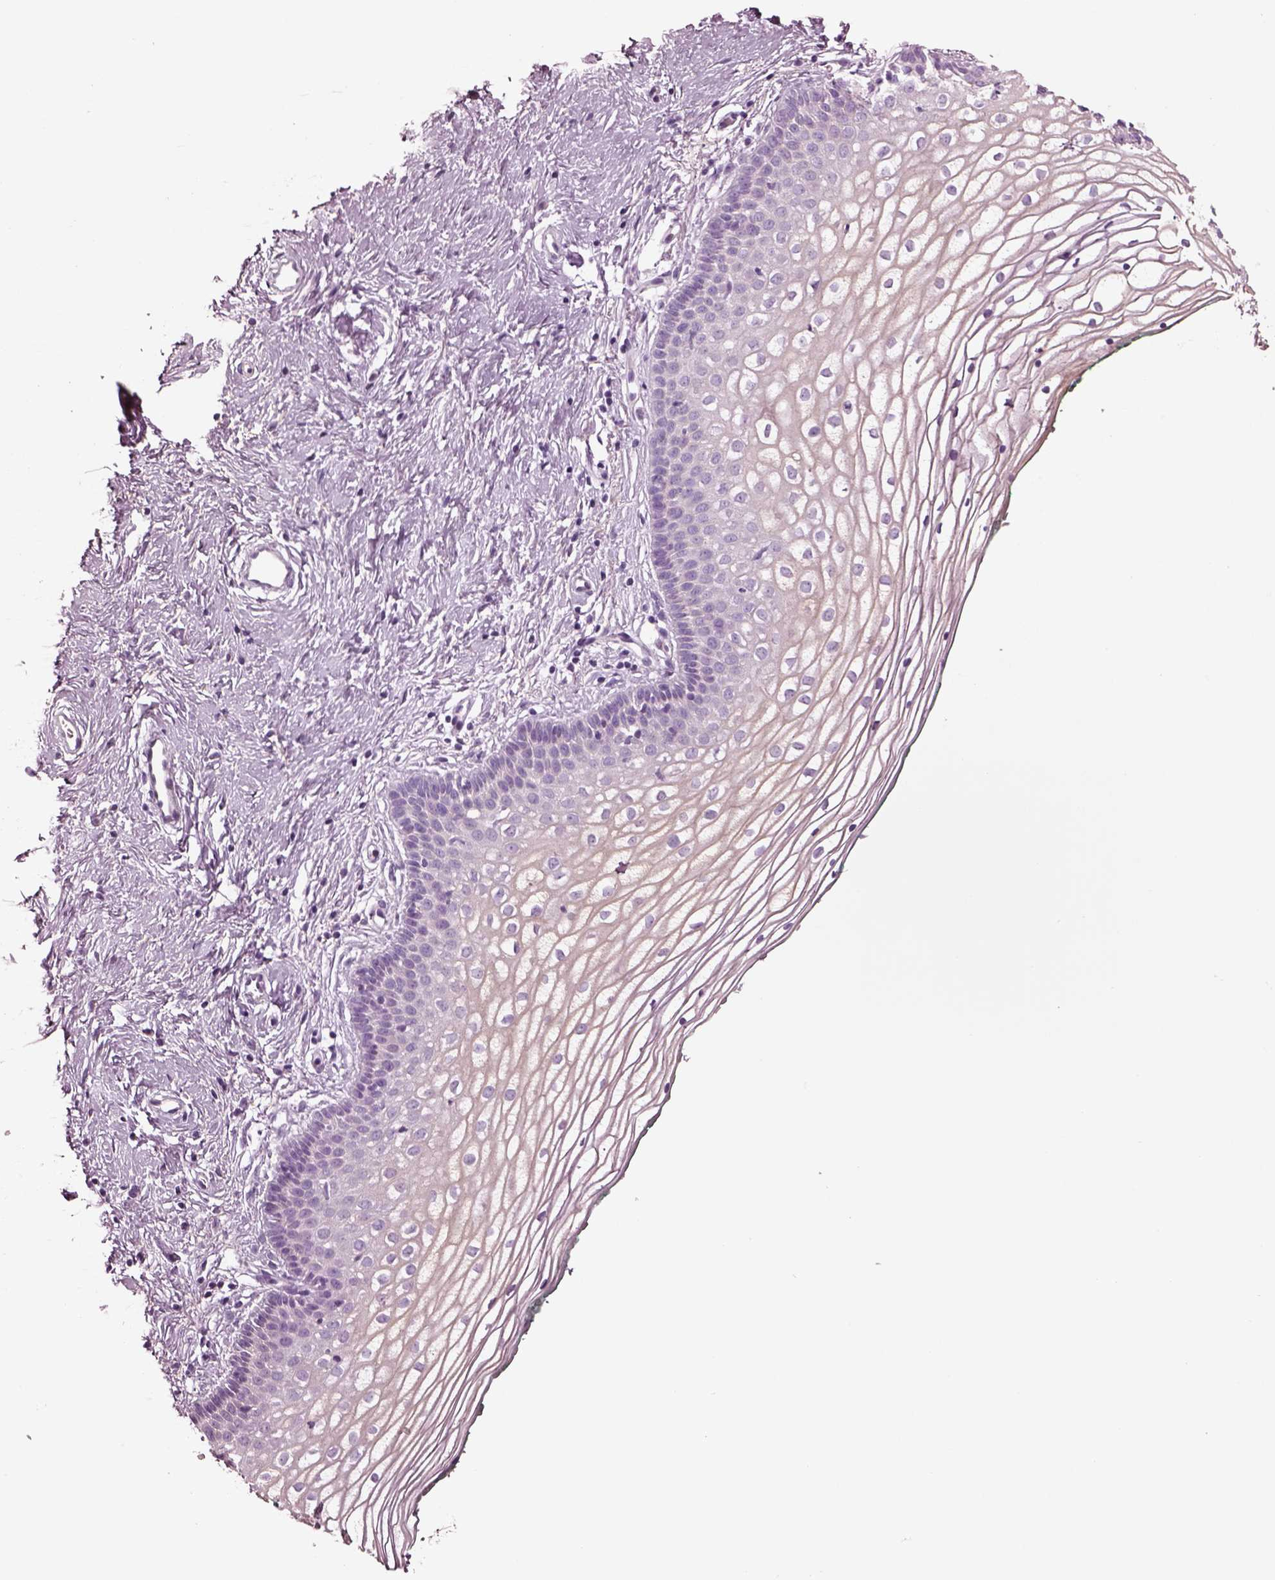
{"staining": {"intensity": "negative", "quantity": "none", "location": "none"}, "tissue": "vagina", "cell_type": "Squamous epithelial cells", "image_type": "normal", "snomed": [{"axis": "morphology", "description": "Normal tissue, NOS"}, {"axis": "topography", "description": "Vagina"}], "caption": "Normal vagina was stained to show a protein in brown. There is no significant positivity in squamous epithelial cells. (DAB (3,3'-diaminobenzidine) immunohistochemistry visualized using brightfield microscopy, high magnification).", "gene": "NMRK2", "patient": {"sex": "female", "age": 36}}